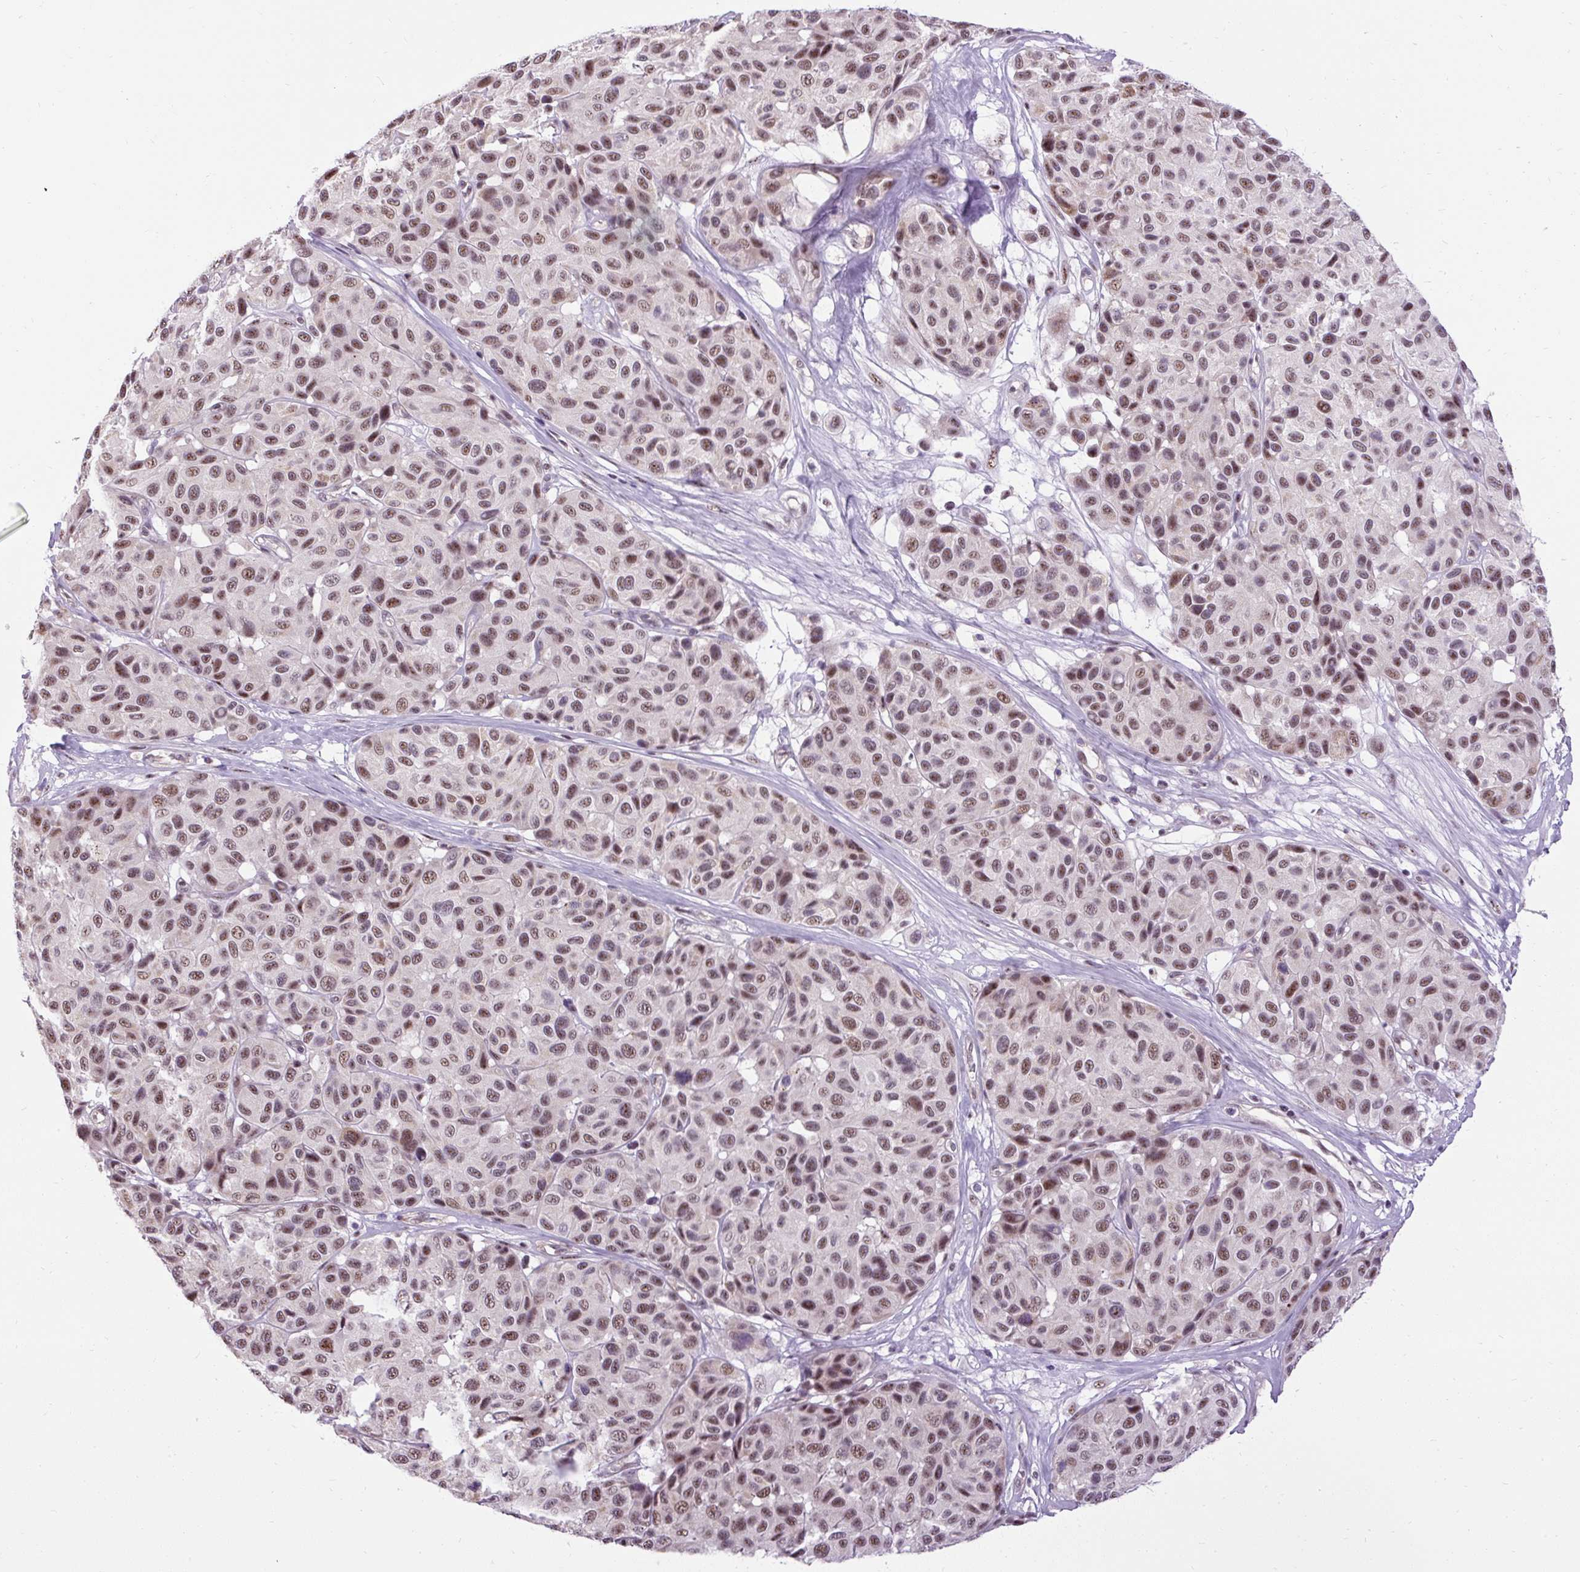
{"staining": {"intensity": "weak", "quantity": ">75%", "location": "nuclear"}, "tissue": "melanoma", "cell_type": "Tumor cells", "image_type": "cancer", "snomed": [{"axis": "morphology", "description": "Malignant melanoma, NOS"}, {"axis": "topography", "description": "Skin"}], "caption": "Malignant melanoma stained with DAB immunohistochemistry demonstrates low levels of weak nuclear positivity in about >75% of tumor cells.", "gene": "SMC5", "patient": {"sex": "female", "age": 66}}